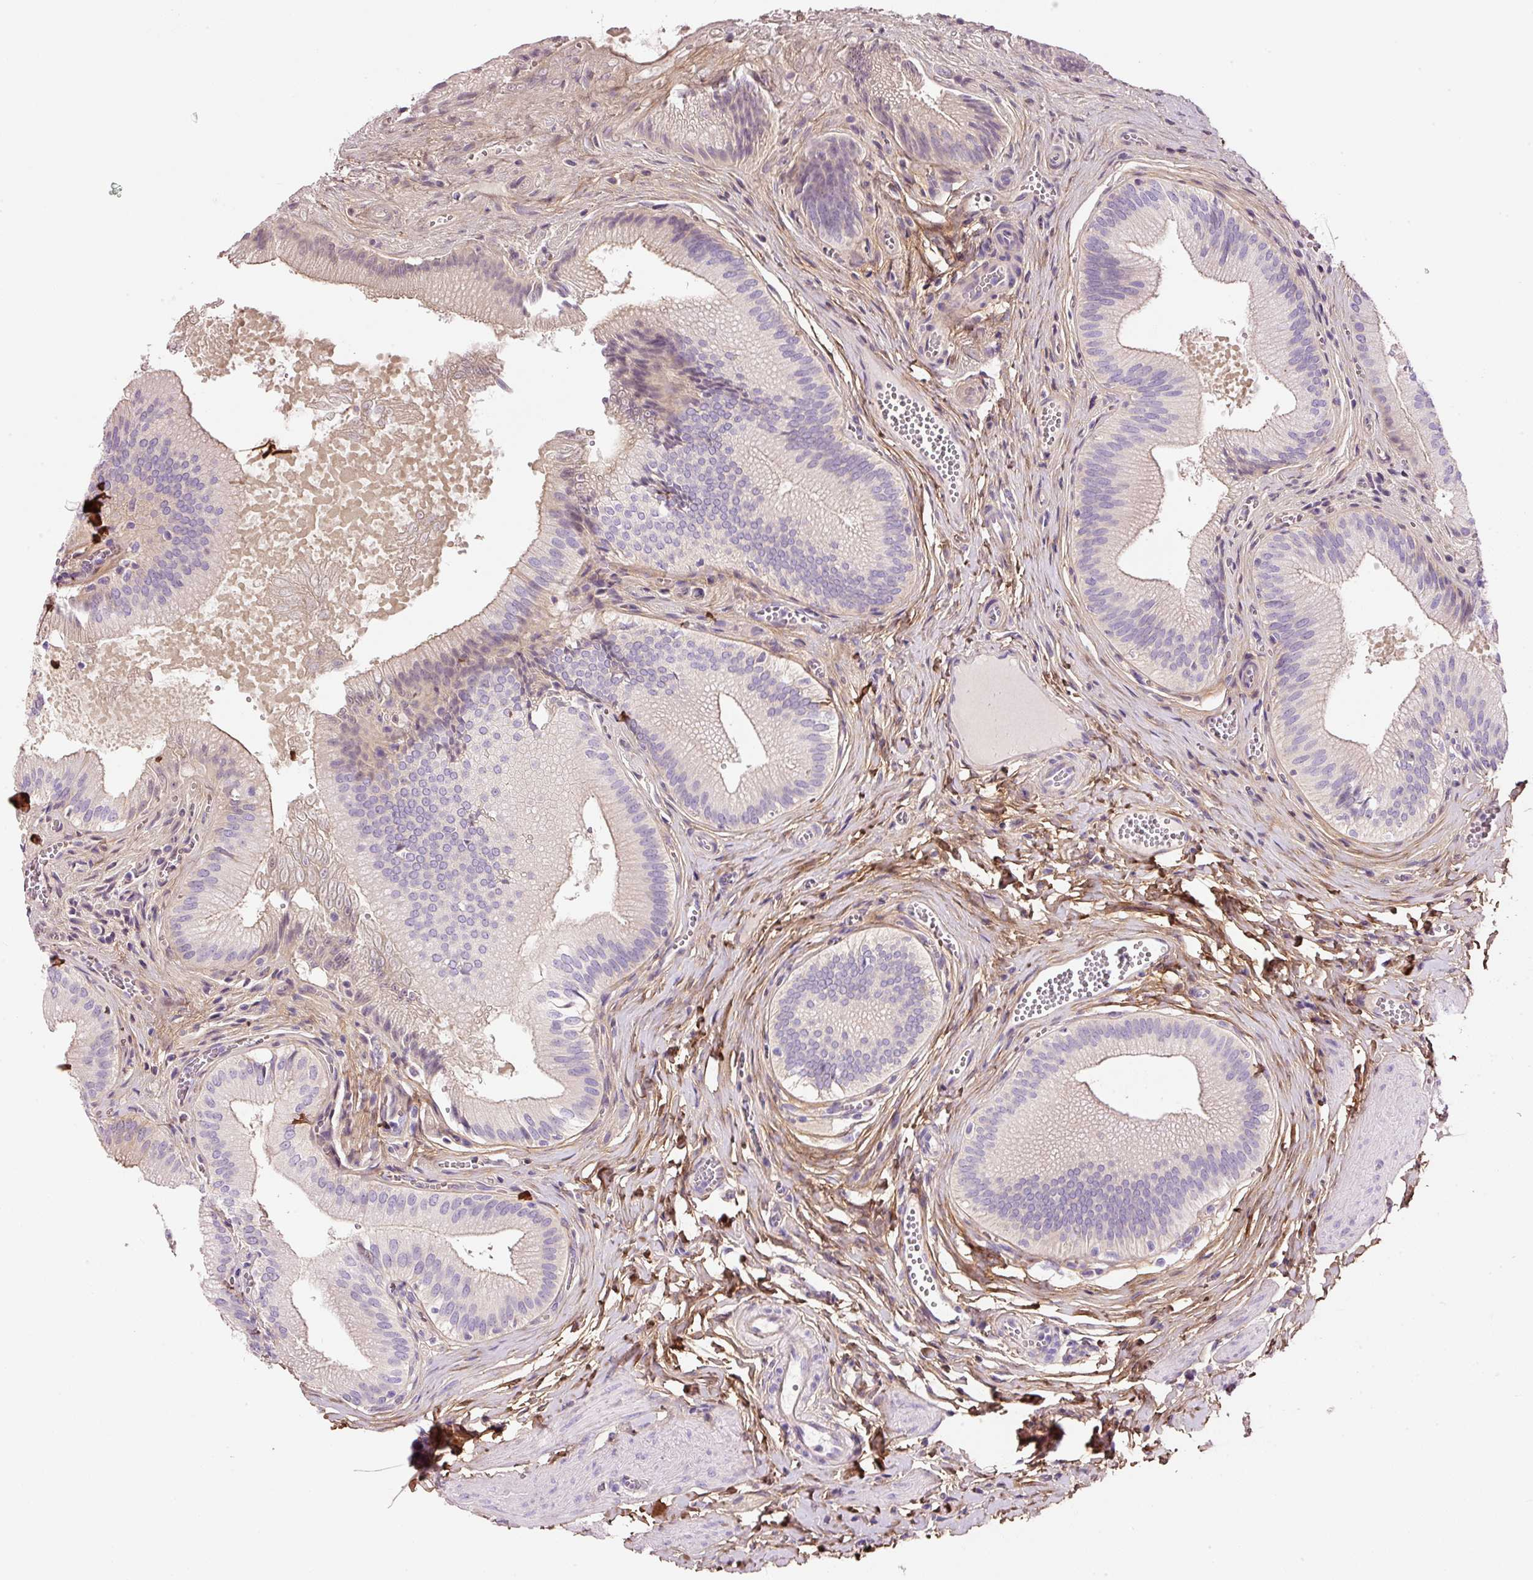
{"staining": {"intensity": "moderate", "quantity": "<25%", "location": "cytoplasmic/membranous"}, "tissue": "gallbladder", "cell_type": "Glandular cells", "image_type": "normal", "snomed": [{"axis": "morphology", "description": "Normal tissue, NOS"}, {"axis": "topography", "description": "Gallbladder"}], "caption": "Moderate cytoplasmic/membranous expression for a protein is seen in approximately <25% of glandular cells of unremarkable gallbladder using immunohistochemistry (IHC).", "gene": "SOS2", "patient": {"sex": "male", "age": 17}}